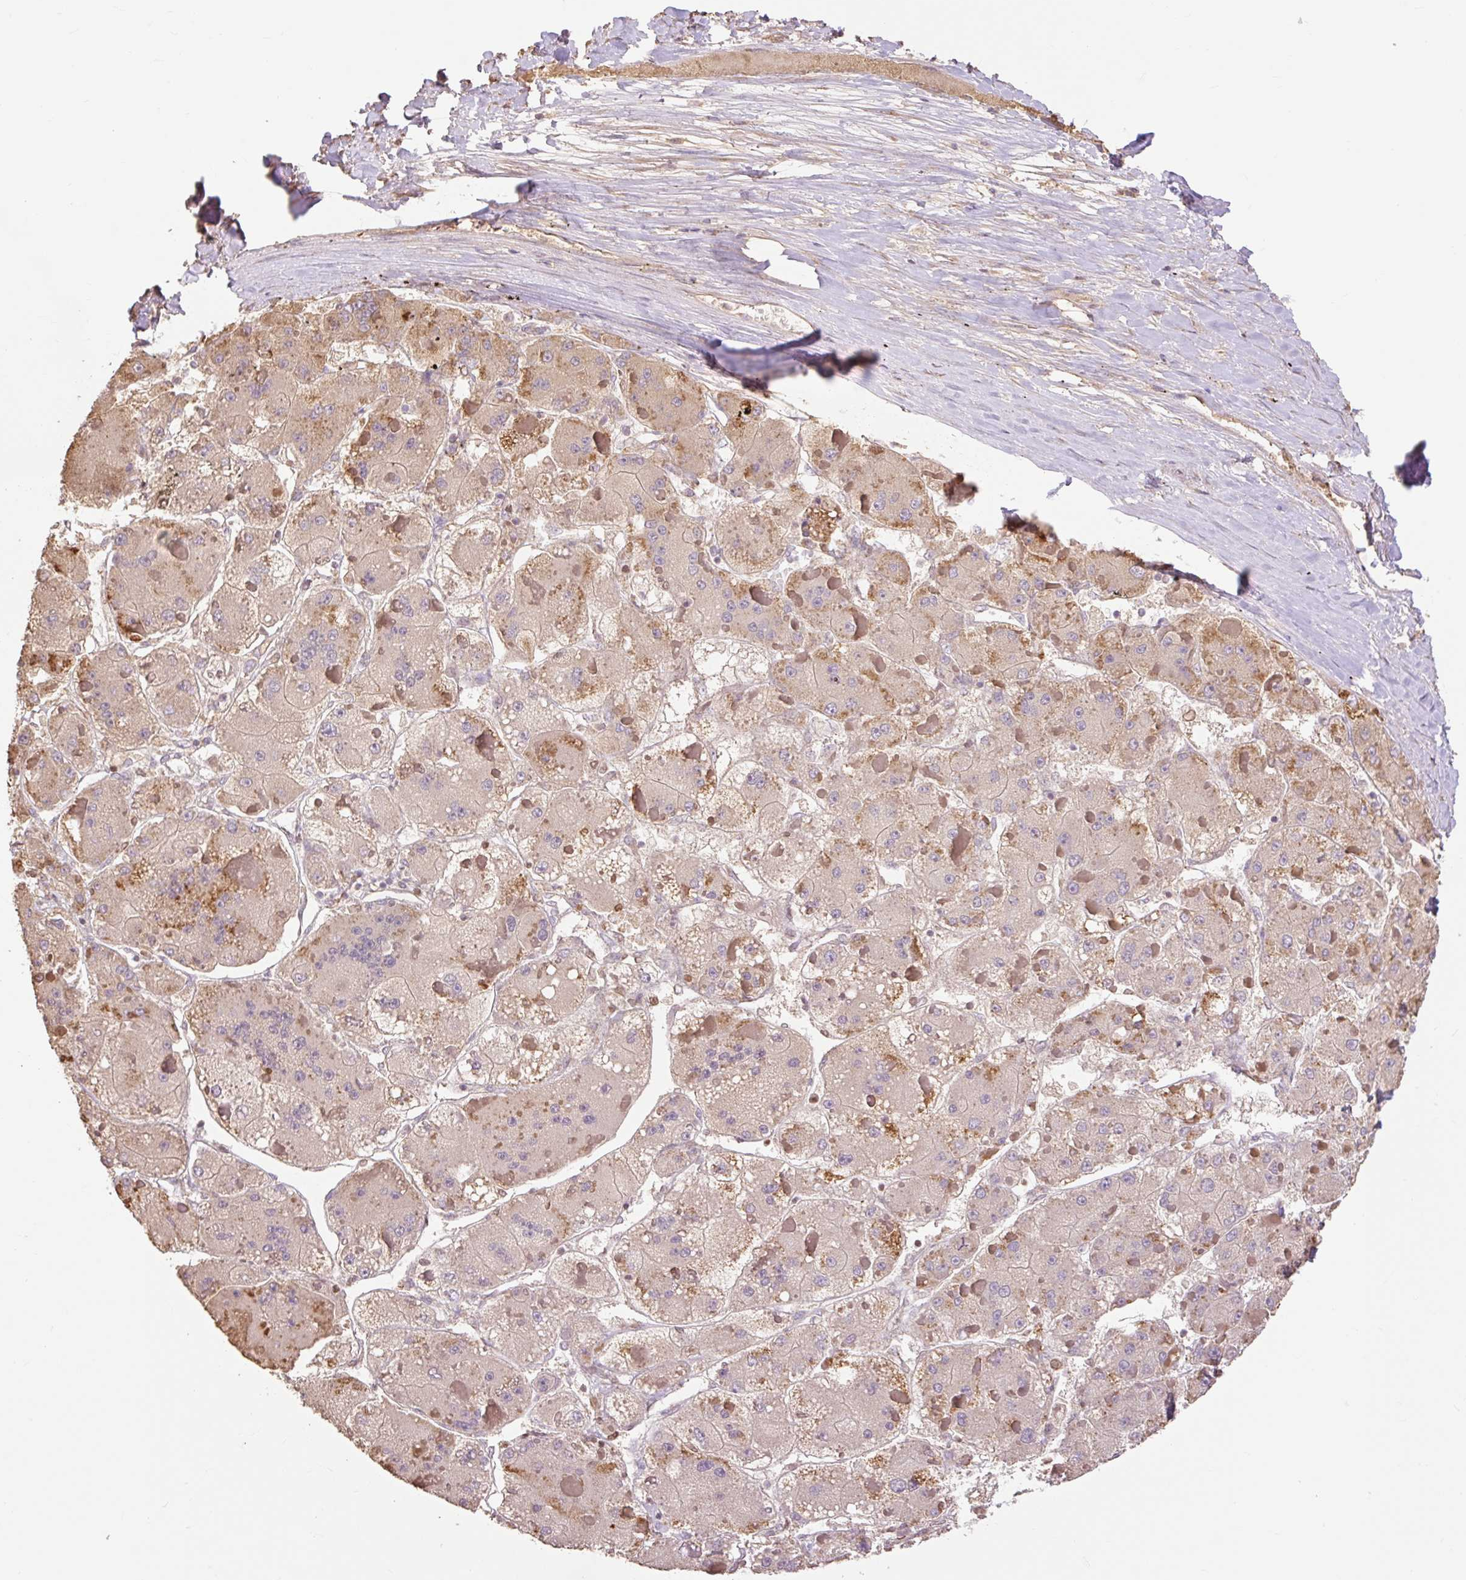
{"staining": {"intensity": "weak", "quantity": "<25%", "location": "cytoplasmic/membranous"}, "tissue": "liver cancer", "cell_type": "Tumor cells", "image_type": "cancer", "snomed": [{"axis": "morphology", "description": "Carcinoma, Hepatocellular, NOS"}, {"axis": "topography", "description": "Liver"}], "caption": "DAB (3,3'-diaminobenzidine) immunohistochemical staining of human liver hepatocellular carcinoma shows no significant expression in tumor cells.", "gene": "DESI1", "patient": {"sex": "female", "age": 73}}